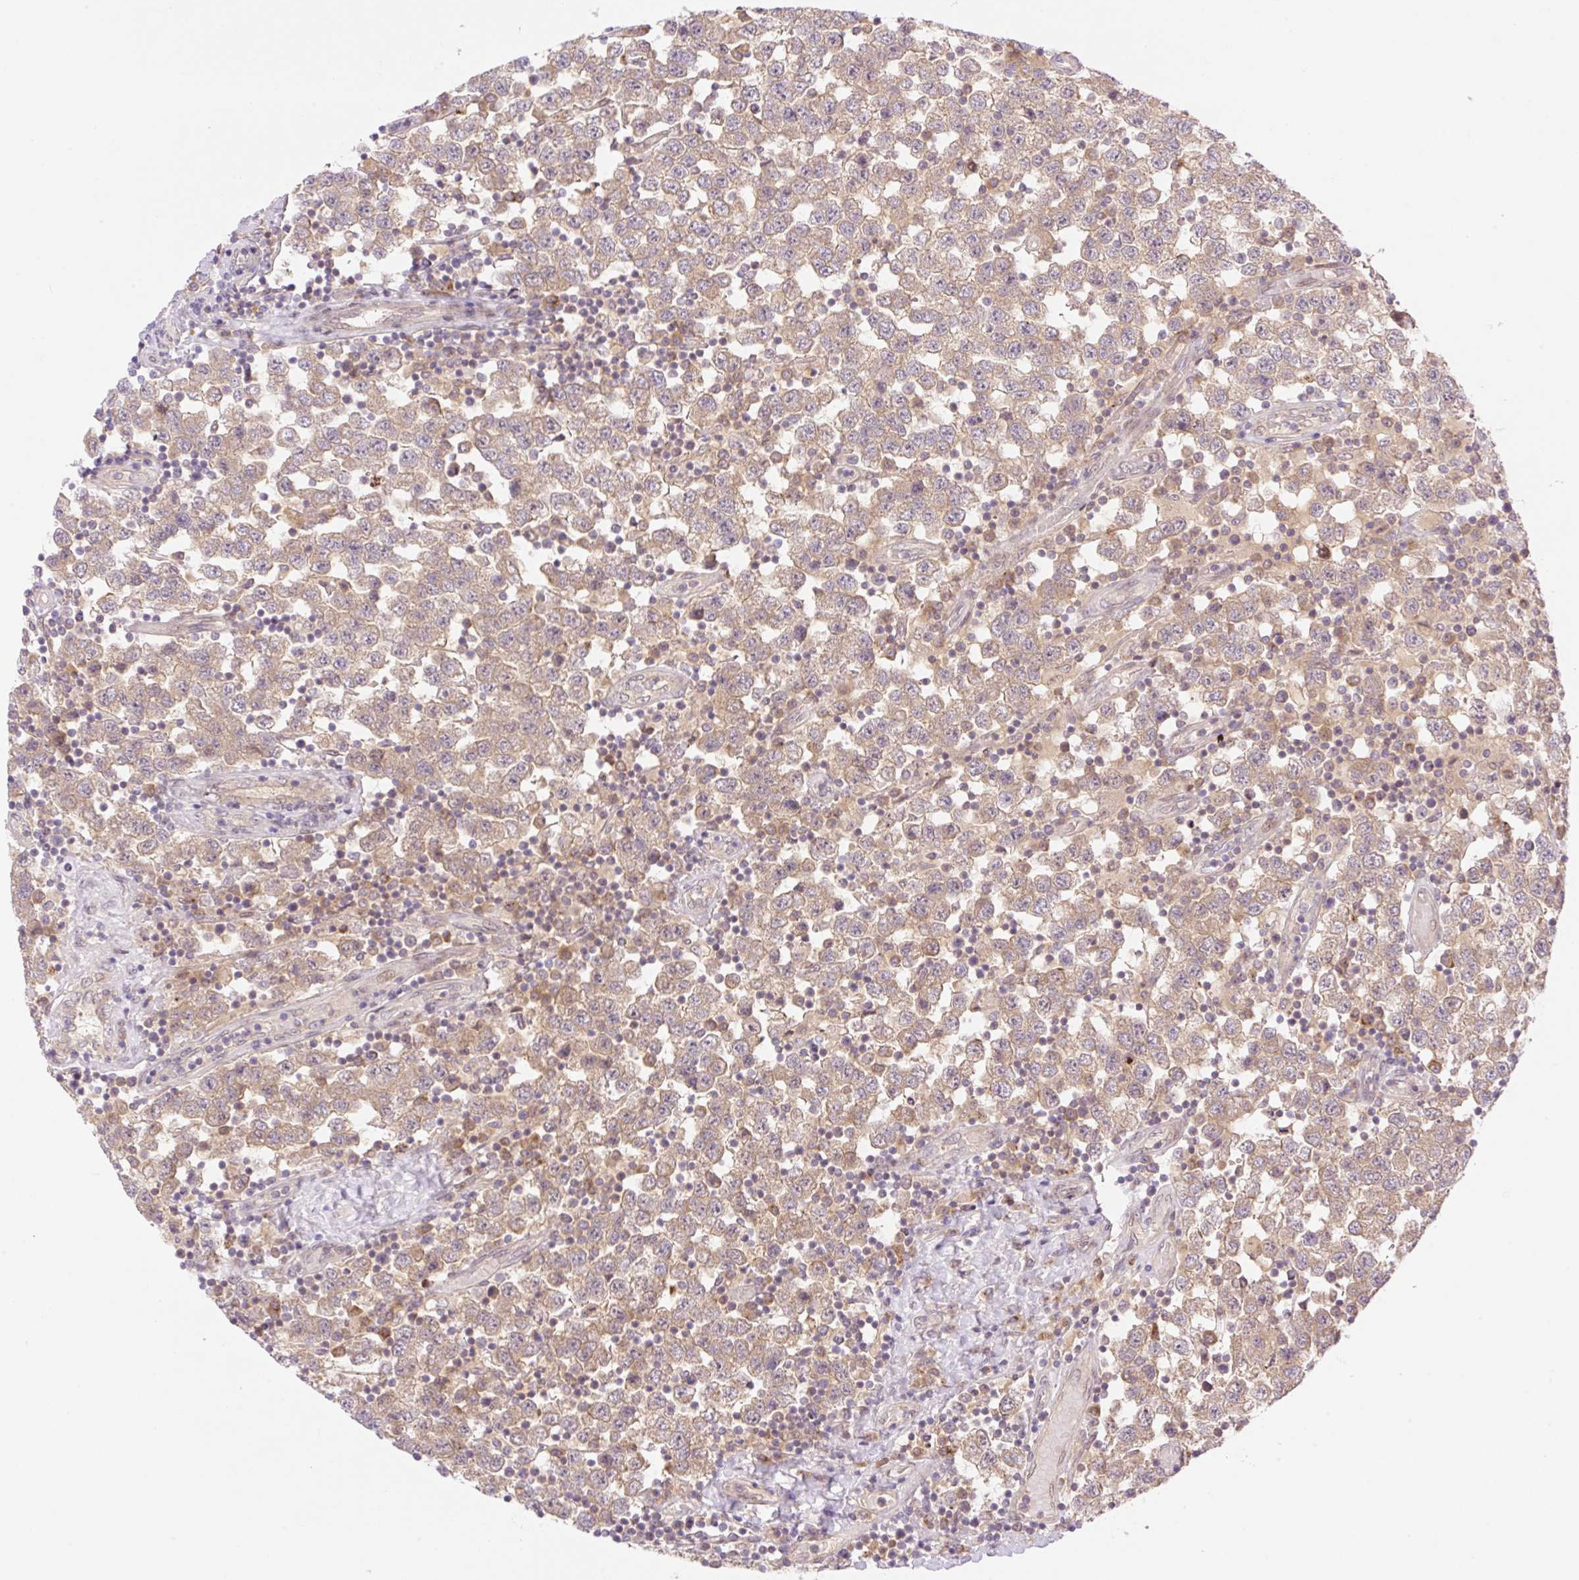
{"staining": {"intensity": "weak", "quantity": ">75%", "location": "cytoplasmic/membranous"}, "tissue": "testis cancer", "cell_type": "Tumor cells", "image_type": "cancer", "snomed": [{"axis": "morphology", "description": "Seminoma, NOS"}, {"axis": "topography", "description": "Testis"}], "caption": "This histopathology image reveals immunohistochemistry (IHC) staining of testis cancer (seminoma), with low weak cytoplasmic/membranous staining in approximately >75% of tumor cells.", "gene": "VPS25", "patient": {"sex": "male", "age": 34}}